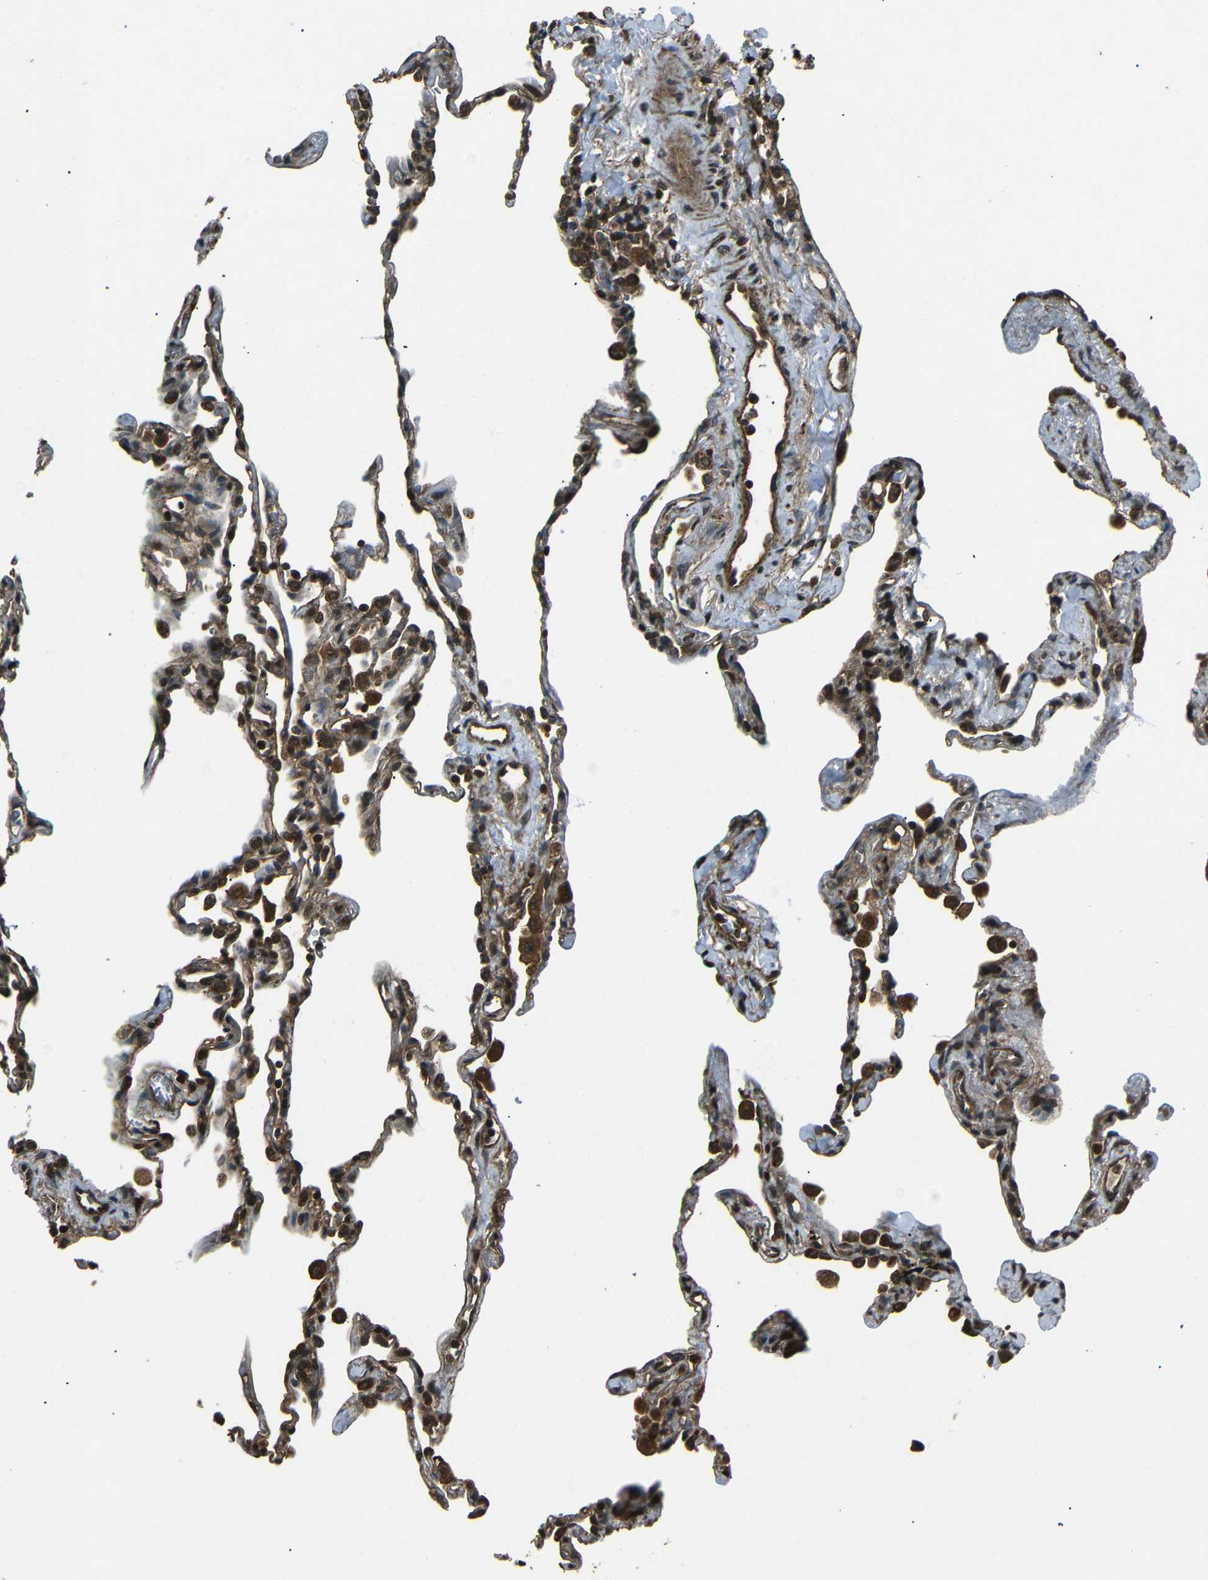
{"staining": {"intensity": "strong", "quantity": "25%-75%", "location": "cytoplasmic/membranous"}, "tissue": "lung", "cell_type": "Alveolar cells", "image_type": "normal", "snomed": [{"axis": "morphology", "description": "Normal tissue, NOS"}, {"axis": "topography", "description": "Lung"}], "caption": "Immunohistochemistry (IHC) photomicrograph of unremarkable lung: lung stained using IHC demonstrates high levels of strong protein expression localized specifically in the cytoplasmic/membranous of alveolar cells, appearing as a cytoplasmic/membranous brown color.", "gene": "PLK2", "patient": {"sex": "male", "age": 59}}